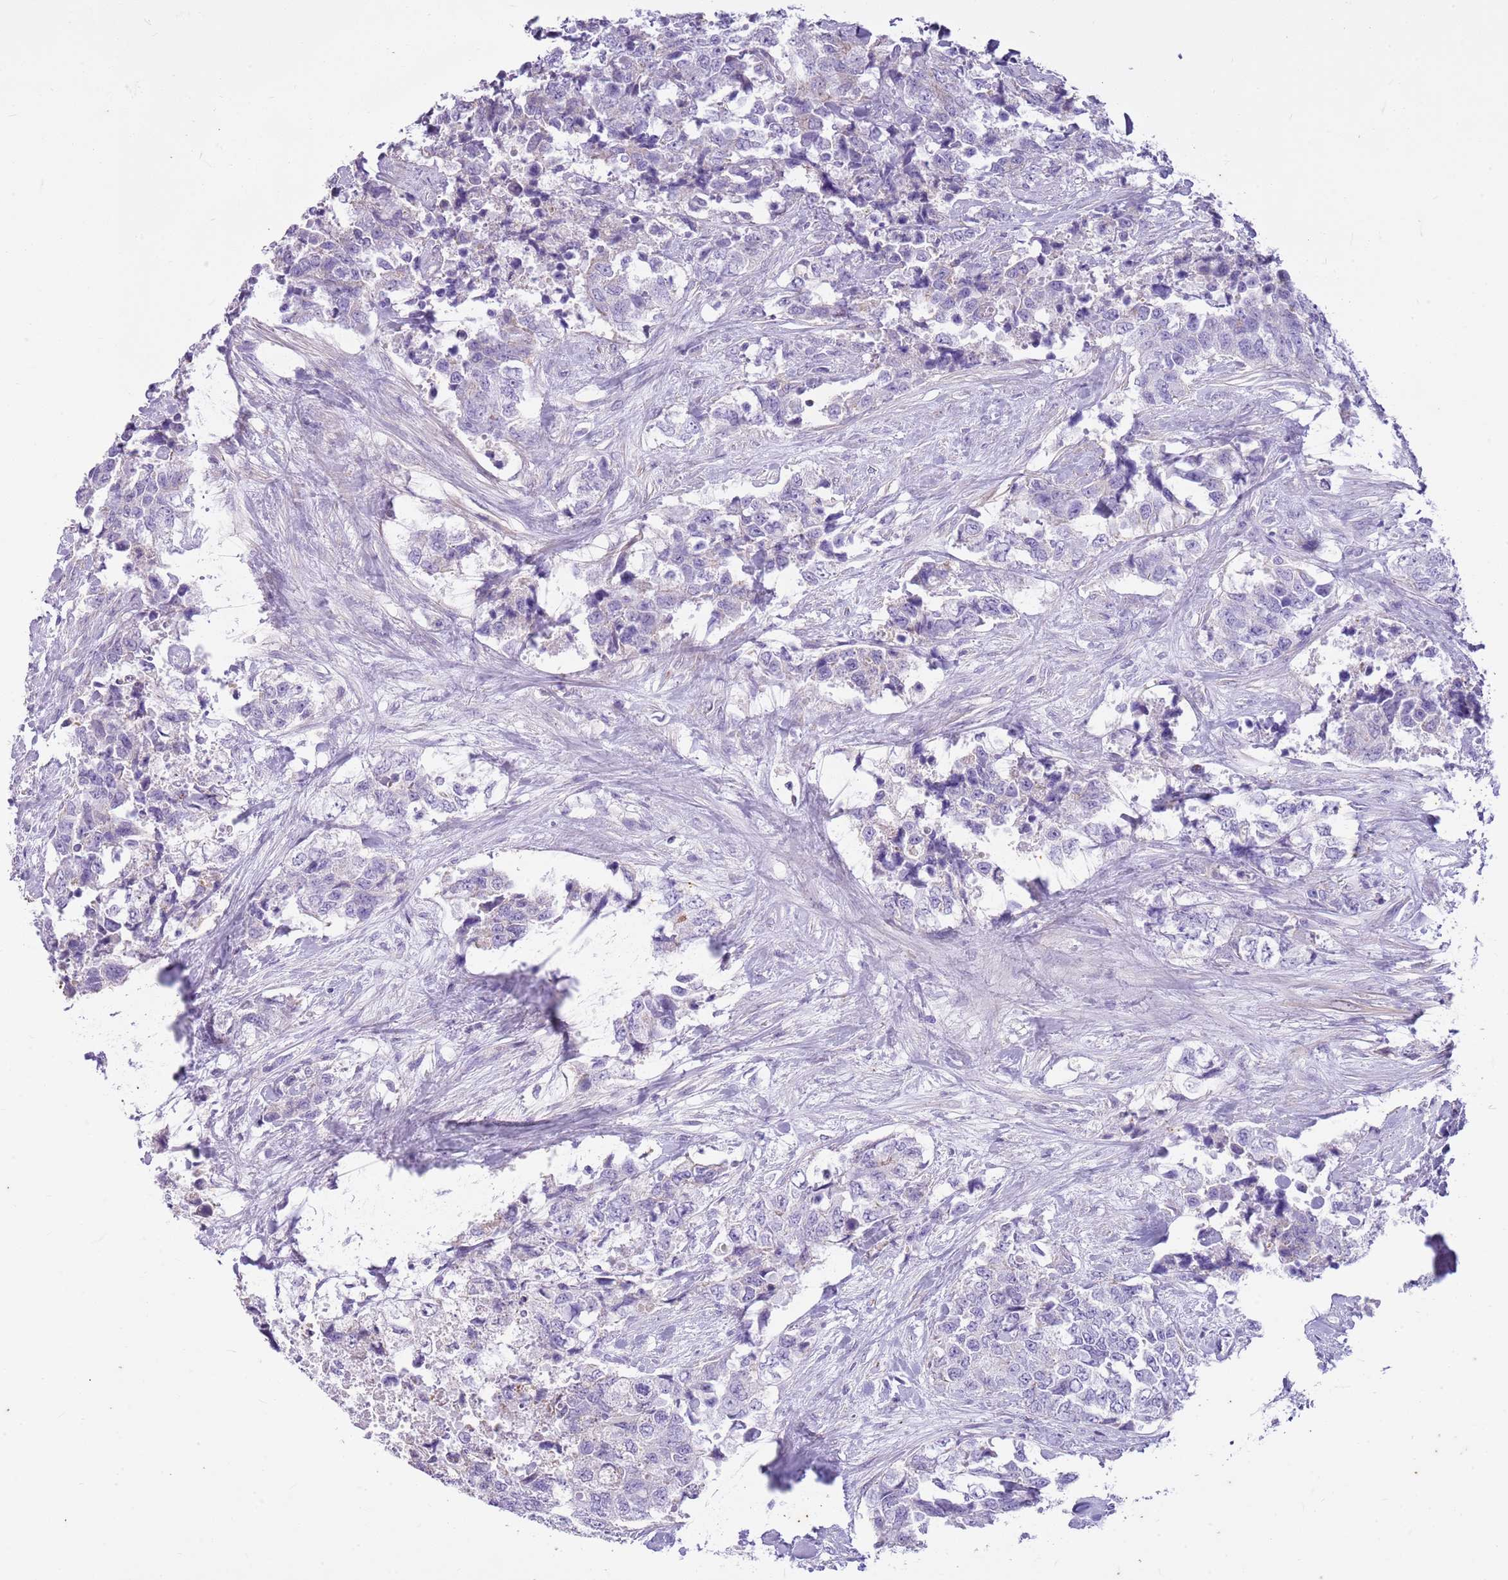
{"staining": {"intensity": "negative", "quantity": "none", "location": "none"}, "tissue": "urothelial cancer", "cell_type": "Tumor cells", "image_type": "cancer", "snomed": [{"axis": "morphology", "description": "Urothelial carcinoma, High grade"}, {"axis": "topography", "description": "Urinary bladder"}], "caption": "Tumor cells show no significant protein expression in urothelial cancer.", "gene": "CNPPD1", "patient": {"sex": "female", "age": 78}}